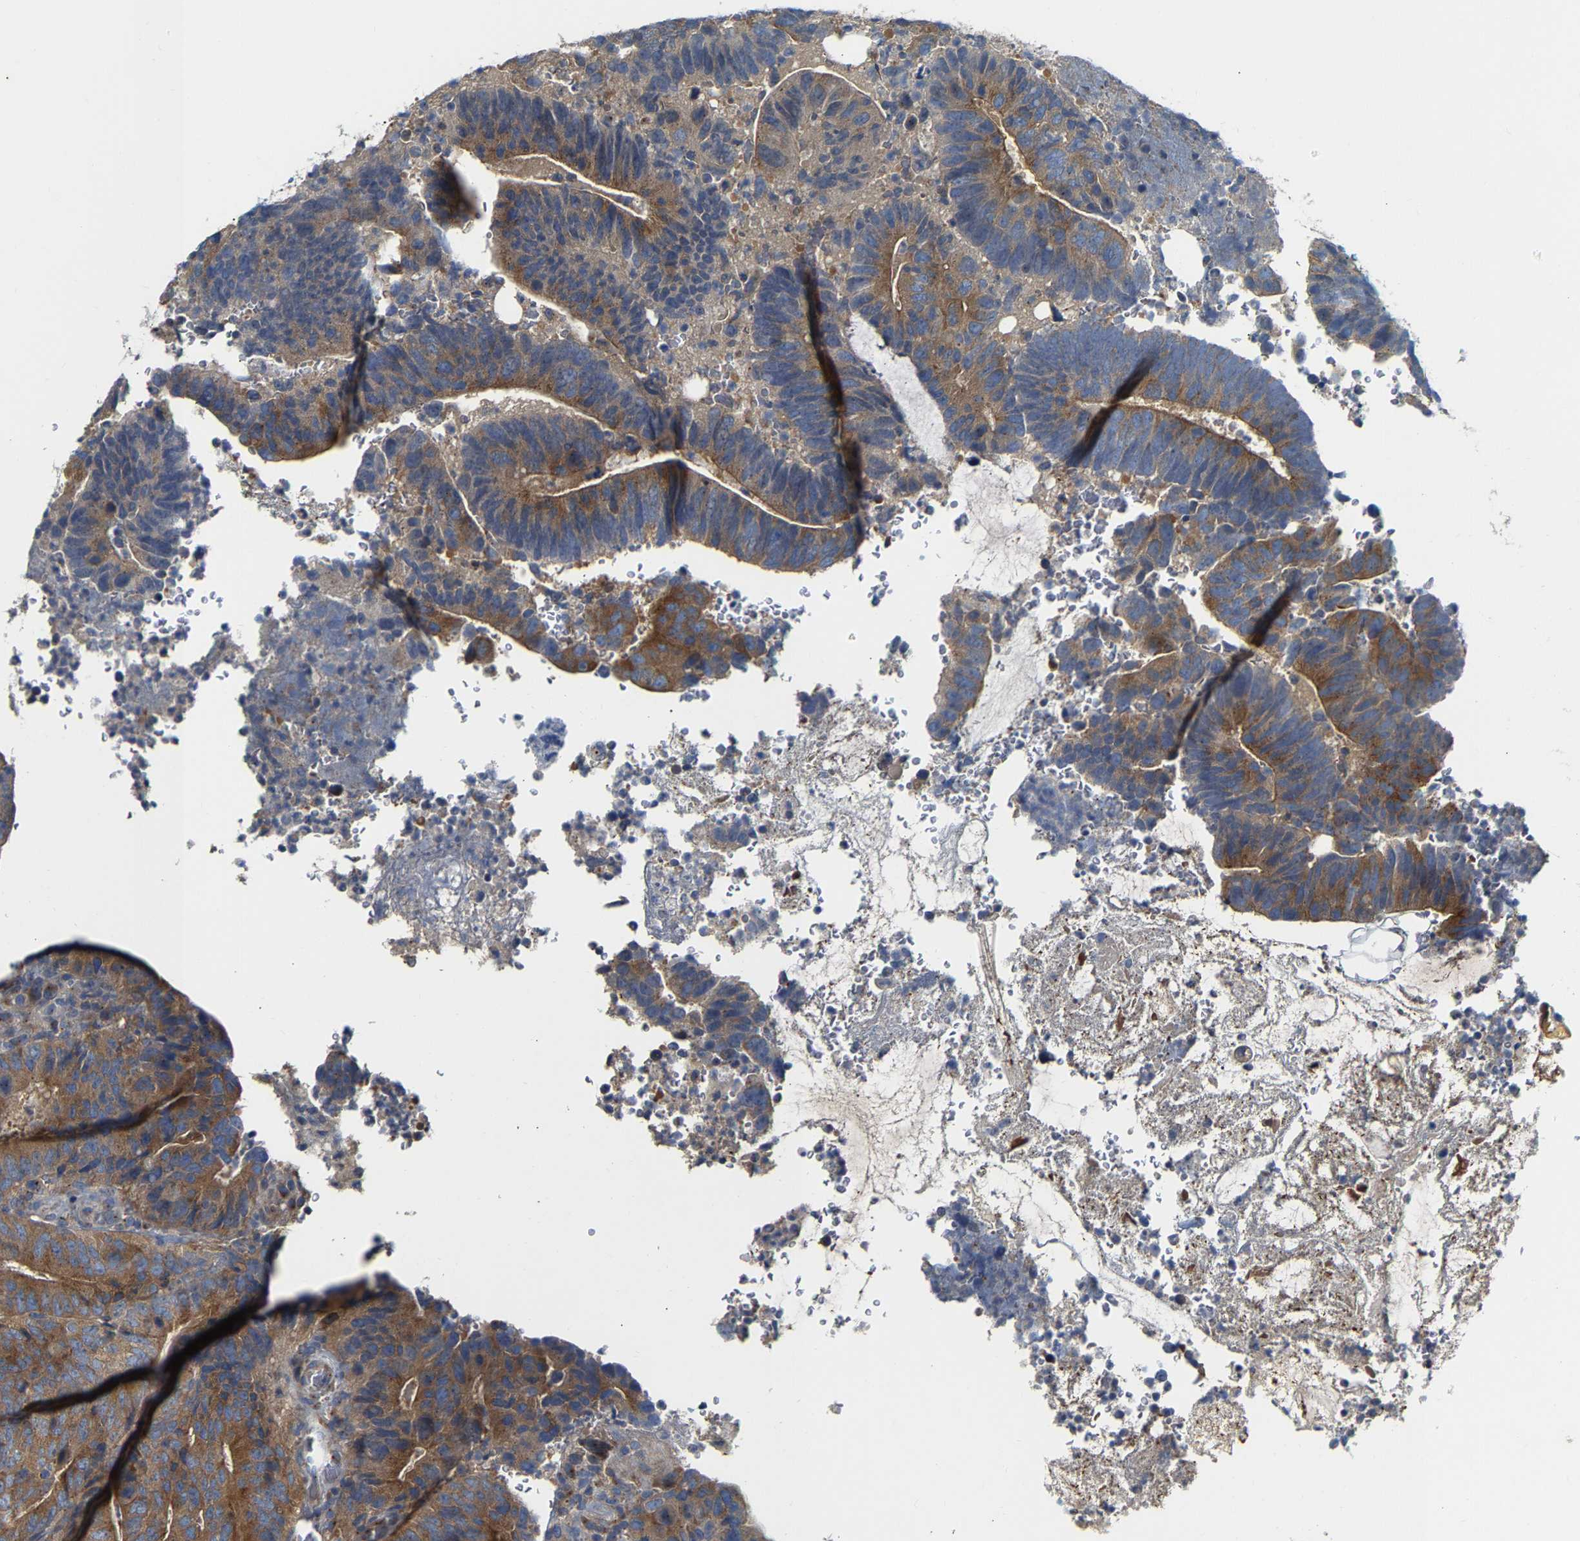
{"staining": {"intensity": "weak", "quantity": ">75%", "location": "cytoplasmic/membranous"}, "tissue": "colorectal cancer", "cell_type": "Tumor cells", "image_type": "cancer", "snomed": [{"axis": "morphology", "description": "Adenocarcinoma, NOS"}, {"axis": "topography", "description": "Colon"}], "caption": "A brown stain labels weak cytoplasmic/membranous staining of a protein in human colorectal adenocarcinoma tumor cells.", "gene": "PCNT", "patient": {"sex": "male", "age": 56}}